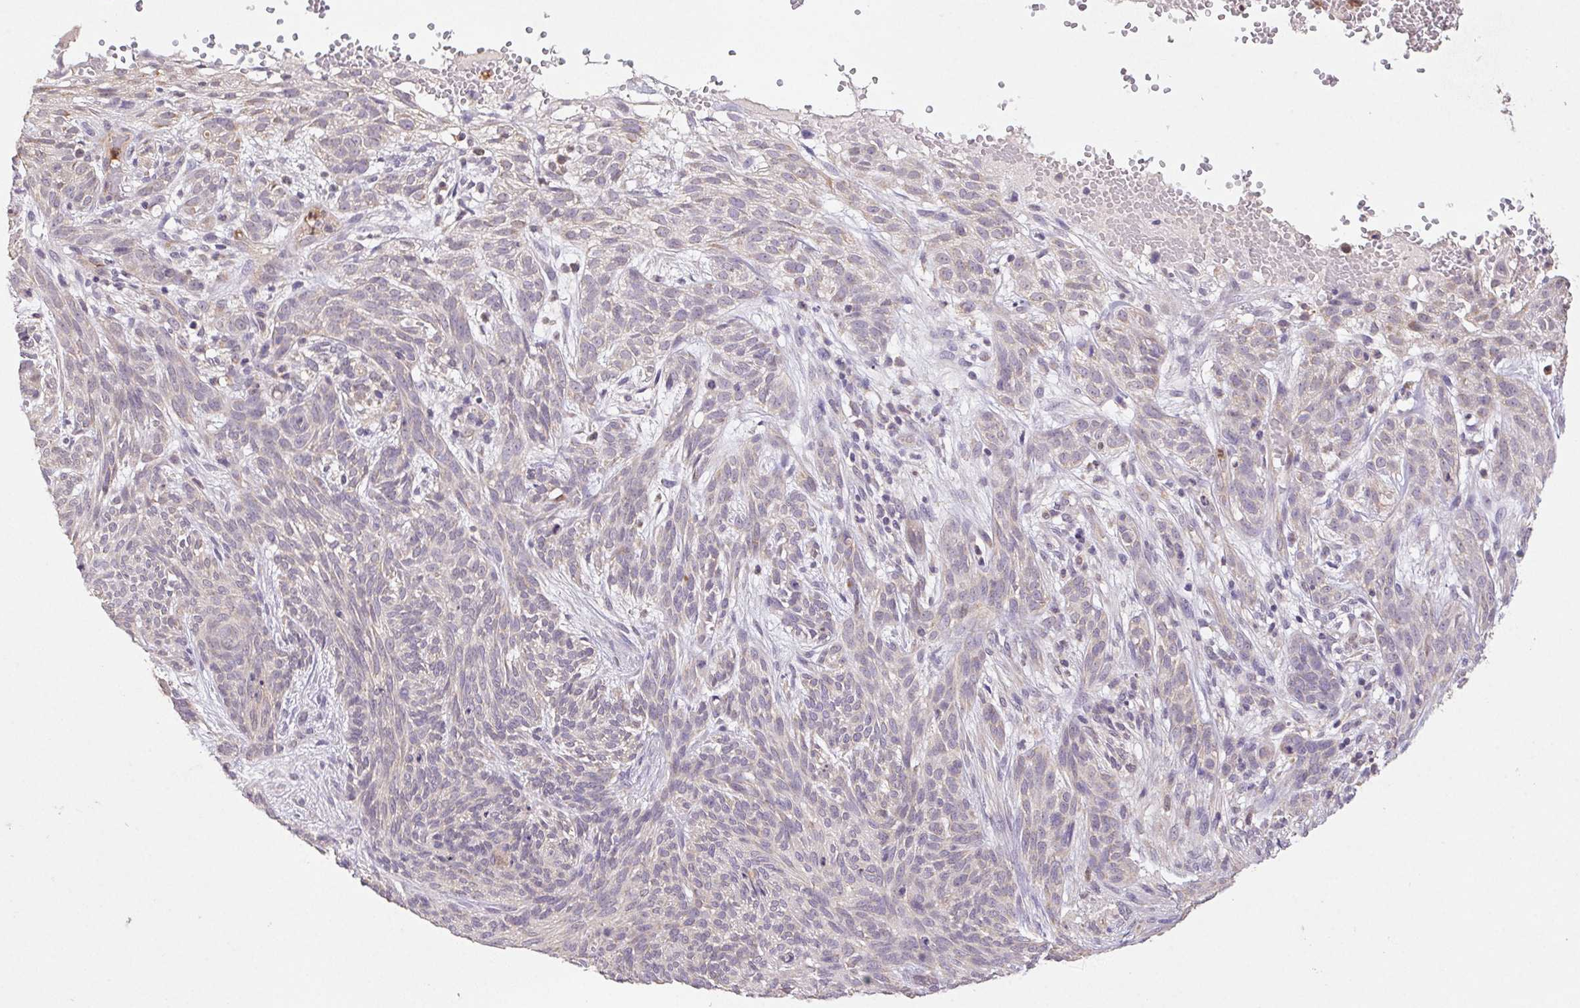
{"staining": {"intensity": "weak", "quantity": "<25%", "location": "cytoplasmic/membranous"}, "tissue": "skin cancer", "cell_type": "Tumor cells", "image_type": "cancer", "snomed": [{"axis": "morphology", "description": "Basal cell carcinoma"}, {"axis": "topography", "description": "Skin"}], "caption": "The photomicrograph exhibits no staining of tumor cells in basal cell carcinoma (skin).", "gene": "RAB11A", "patient": {"sex": "male", "age": 84}}